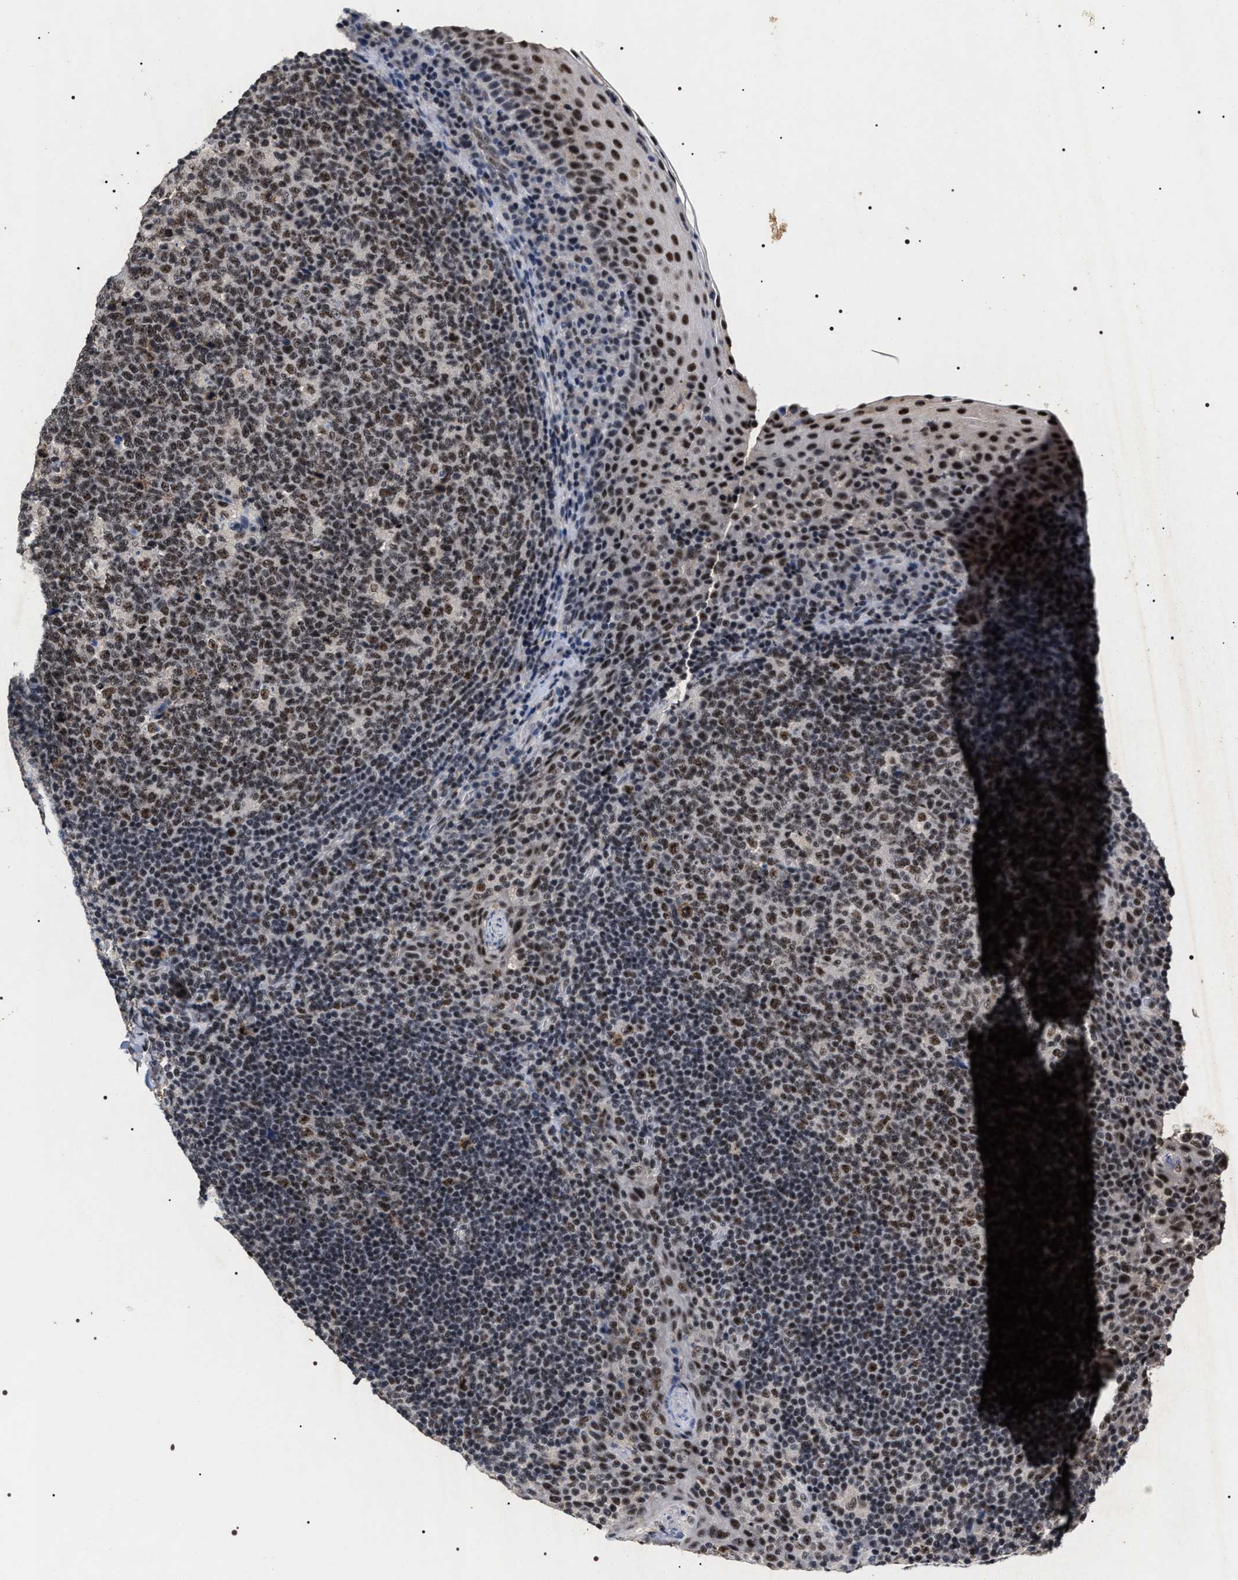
{"staining": {"intensity": "moderate", "quantity": ">75%", "location": "nuclear"}, "tissue": "tonsil", "cell_type": "Germinal center cells", "image_type": "normal", "snomed": [{"axis": "morphology", "description": "Normal tissue, NOS"}, {"axis": "topography", "description": "Tonsil"}], "caption": "DAB (3,3'-diaminobenzidine) immunohistochemical staining of benign tonsil exhibits moderate nuclear protein positivity in about >75% of germinal center cells.", "gene": "RRP1B", "patient": {"sex": "male", "age": 17}}